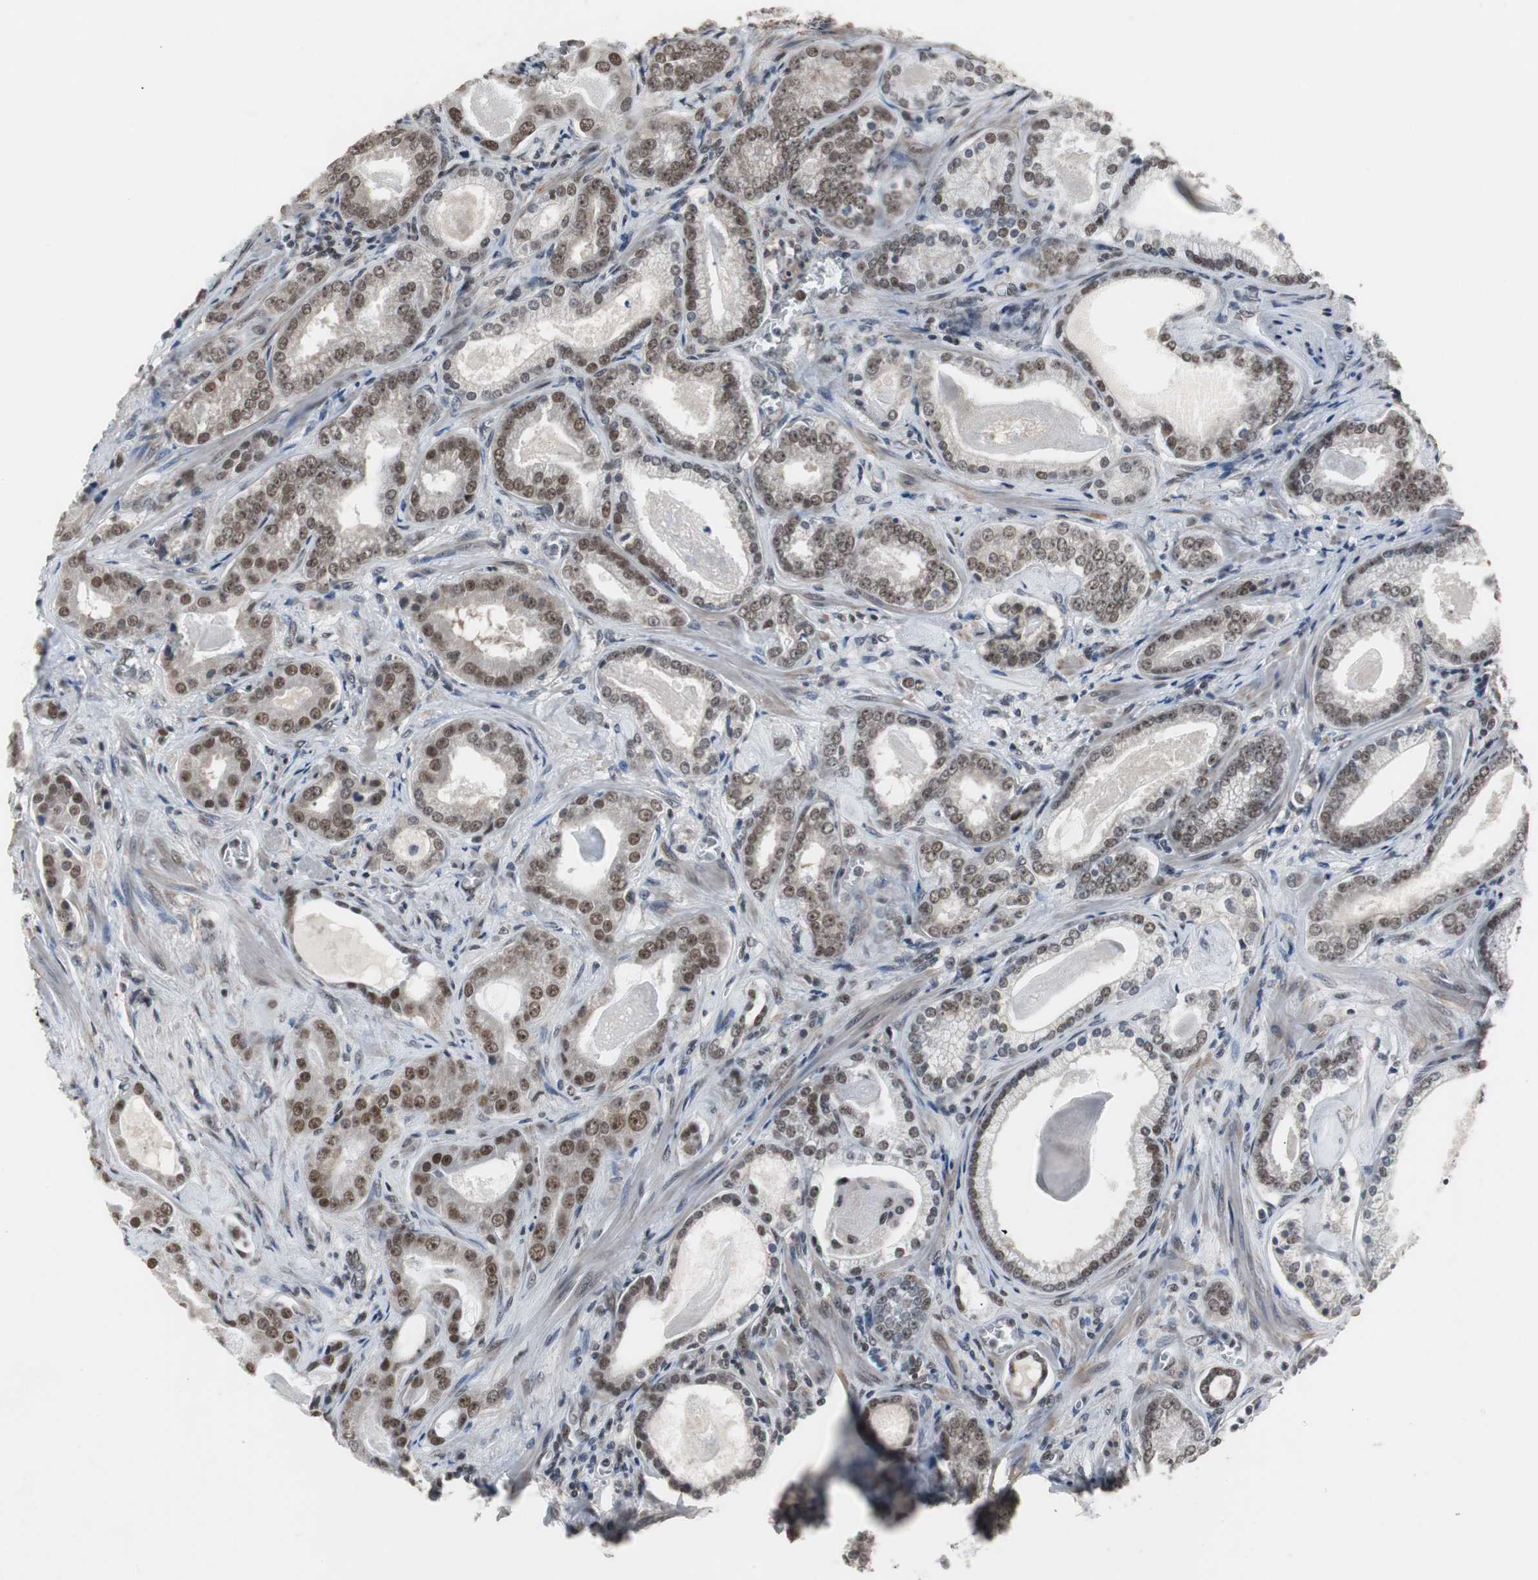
{"staining": {"intensity": "strong", "quantity": ">75%", "location": "nuclear"}, "tissue": "prostate cancer", "cell_type": "Tumor cells", "image_type": "cancer", "snomed": [{"axis": "morphology", "description": "Adenocarcinoma, Low grade"}, {"axis": "topography", "description": "Prostate"}], "caption": "Brown immunohistochemical staining in prostate cancer (low-grade adenocarcinoma) exhibits strong nuclear staining in approximately >75% of tumor cells. (Stains: DAB in brown, nuclei in blue, Microscopy: brightfield microscopy at high magnification).", "gene": "TAF7", "patient": {"sex": "male", "age": 59}}